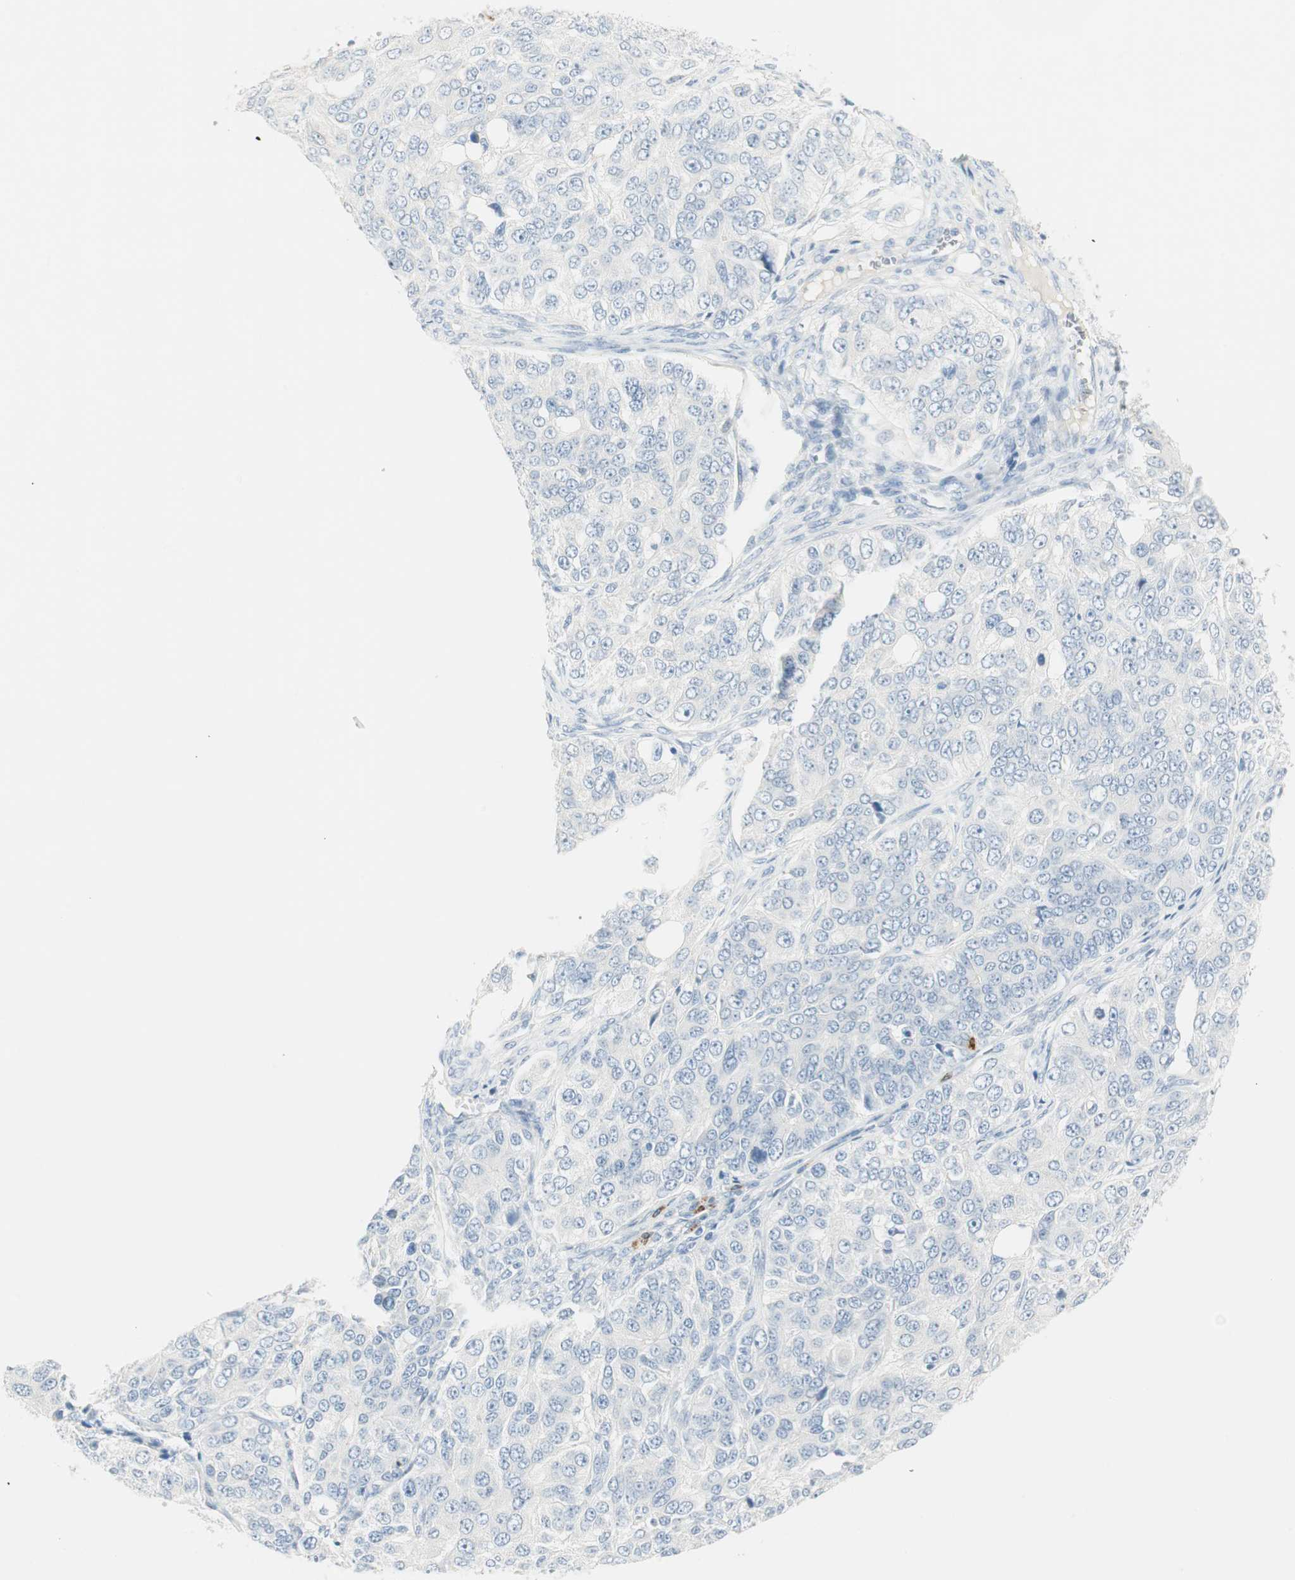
{"staining": {"intensity": "negative", "quantity": "none", "location": "none"}, "tissue": "ovarian cancer", "cell_type": "Tumor cells", "image_type": "cancer", "snomed": [{"axis": "morphology", "description": "Carcinoma, endometroid"}, {"axis": "topography", "description": "Ovary"}], "caption": "This is an IHC image of ovarian cancer. There is no expression in tumor cells.", "gene": "PRTN3", "patient": {"sex": "female", "age": 51}}